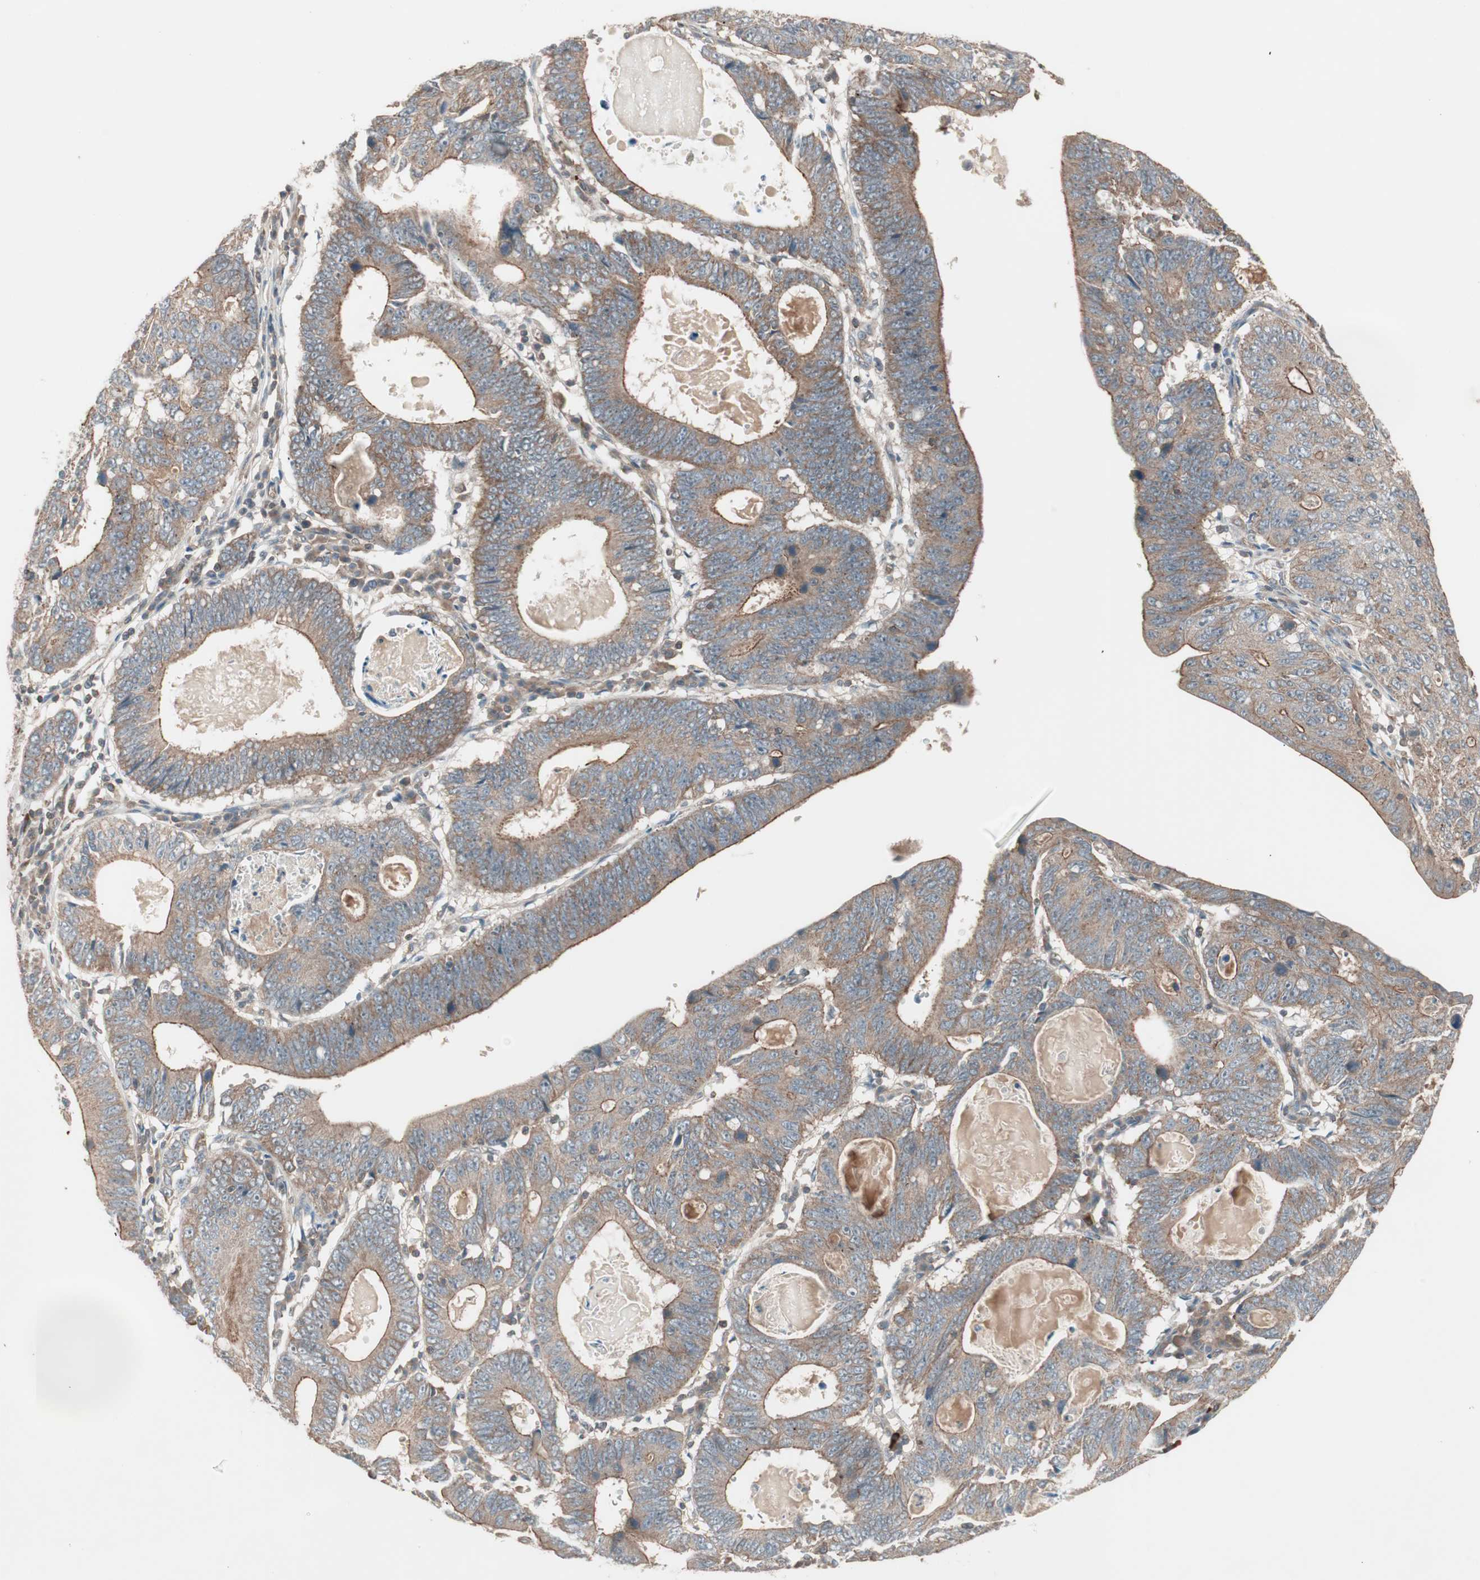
{"staining": {"intensity": "moderate", "quantity": "25%-75%", "location": "cytoplasmic/membranous"}, "tissue": "stomach cancer", "cell_type": "Tumor cells", "image_type": "cancer", "snomed": [{"axis": "morphology", "description": "Adenocarcinoma, NOS"}, {"axis": "topography", "description": "Stomach"}], "caption": "High-power microscopy captured an immunohistochemistry histopathology image of adenocarcinoma (stomach), revealing moderate cytoplasmic/membranous positivity in approximately 25%-75% of tumor cells.", "gene": "TFPI", "patient": {"sex": "male", "age": 59}}